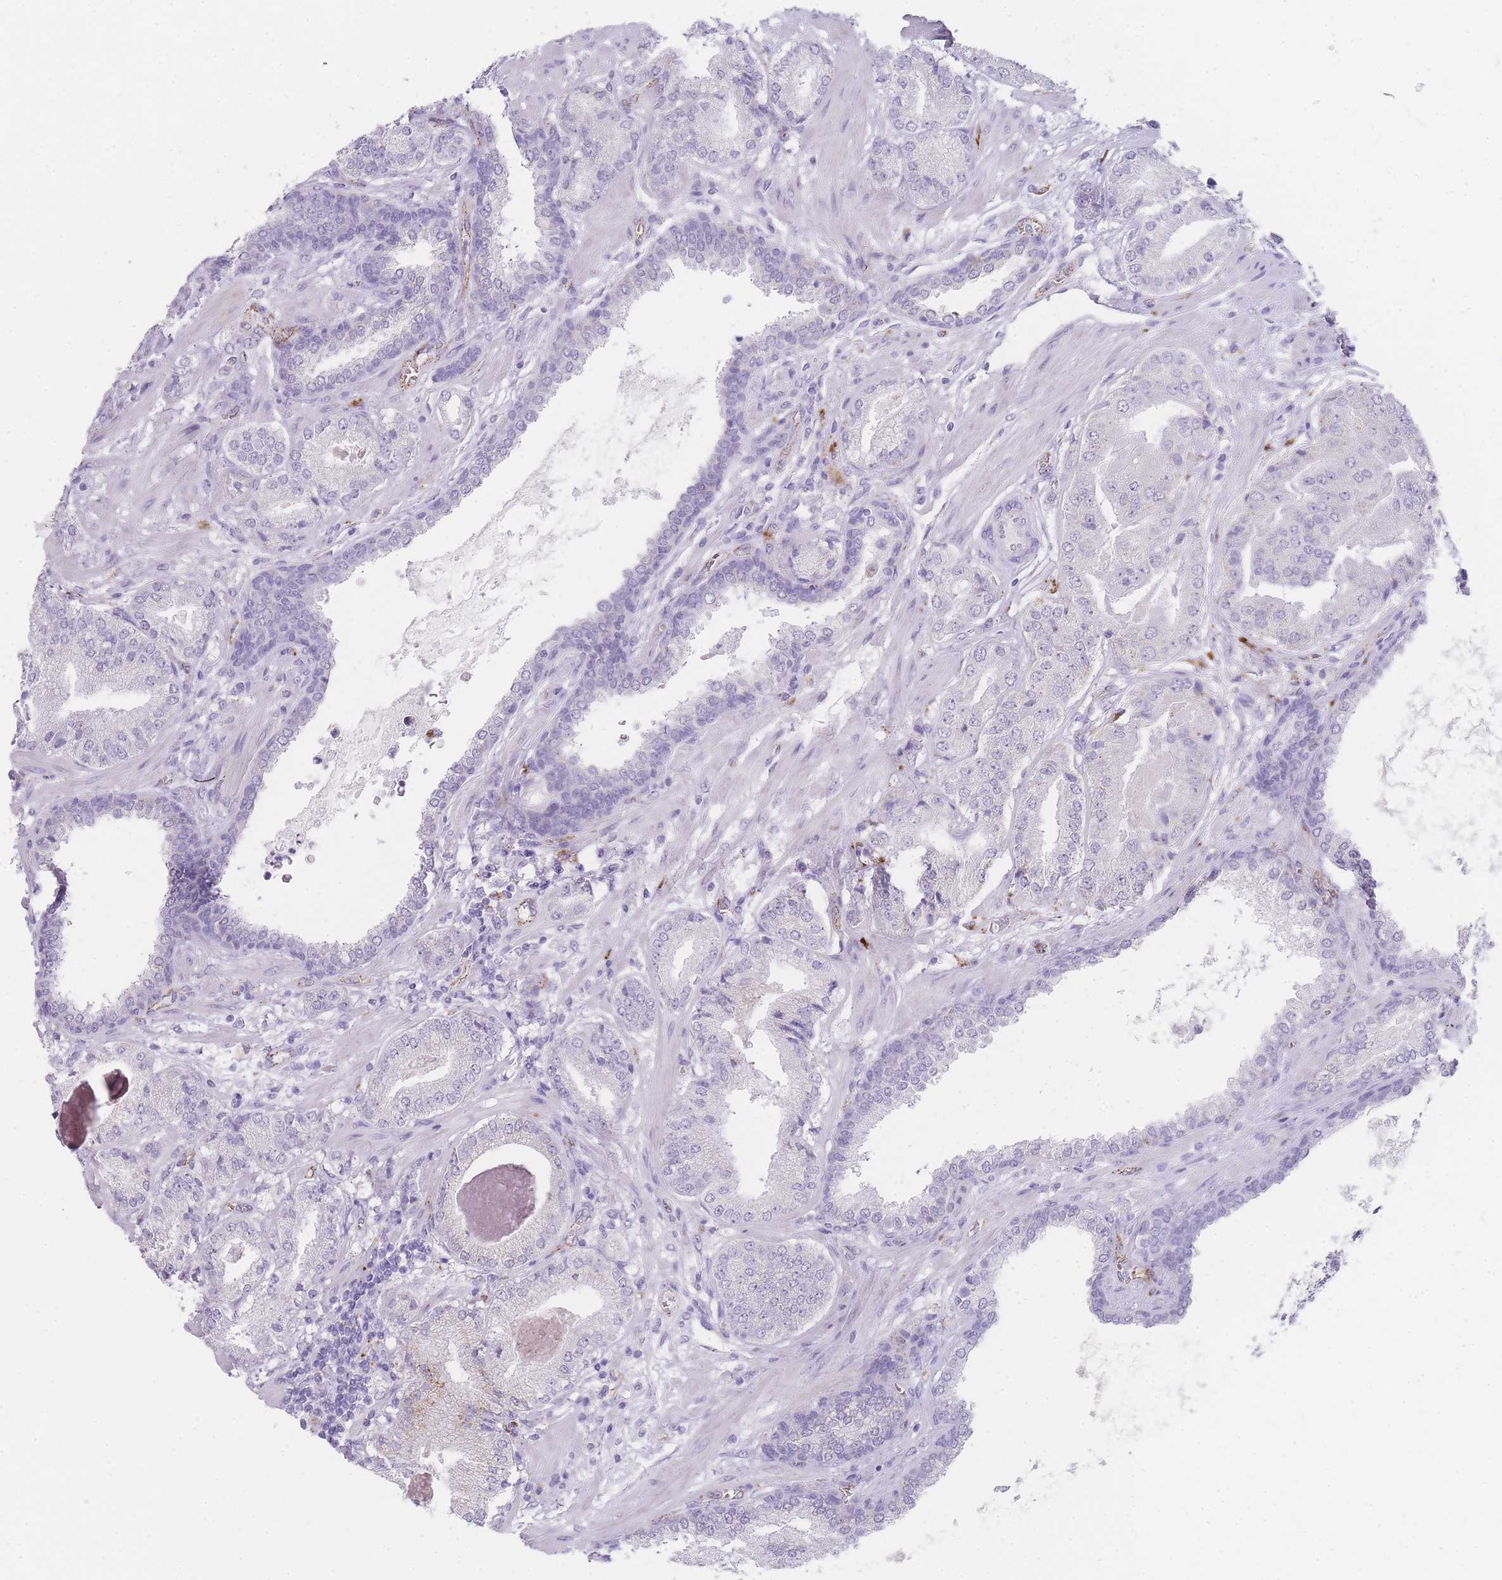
{"staining": {"intensity": "negative", "quantity": "none", "location": "none"}, "tissue": "prostate cancer", "cell_type": "Tumor cells", "image_type": "cancer", "snomed": [{"axis": "morphology", "description": "Adenocarcinoma, High grade"}, {"axis": "topography", "description": "Prostate"}], "caption": "Immunohistochemical staining of adenocarcinoma (high-grade) (prostate) displays no significant staining in tumor cells.", "gene": "RHO", "patient": {"sex": "male", "age": 63}}